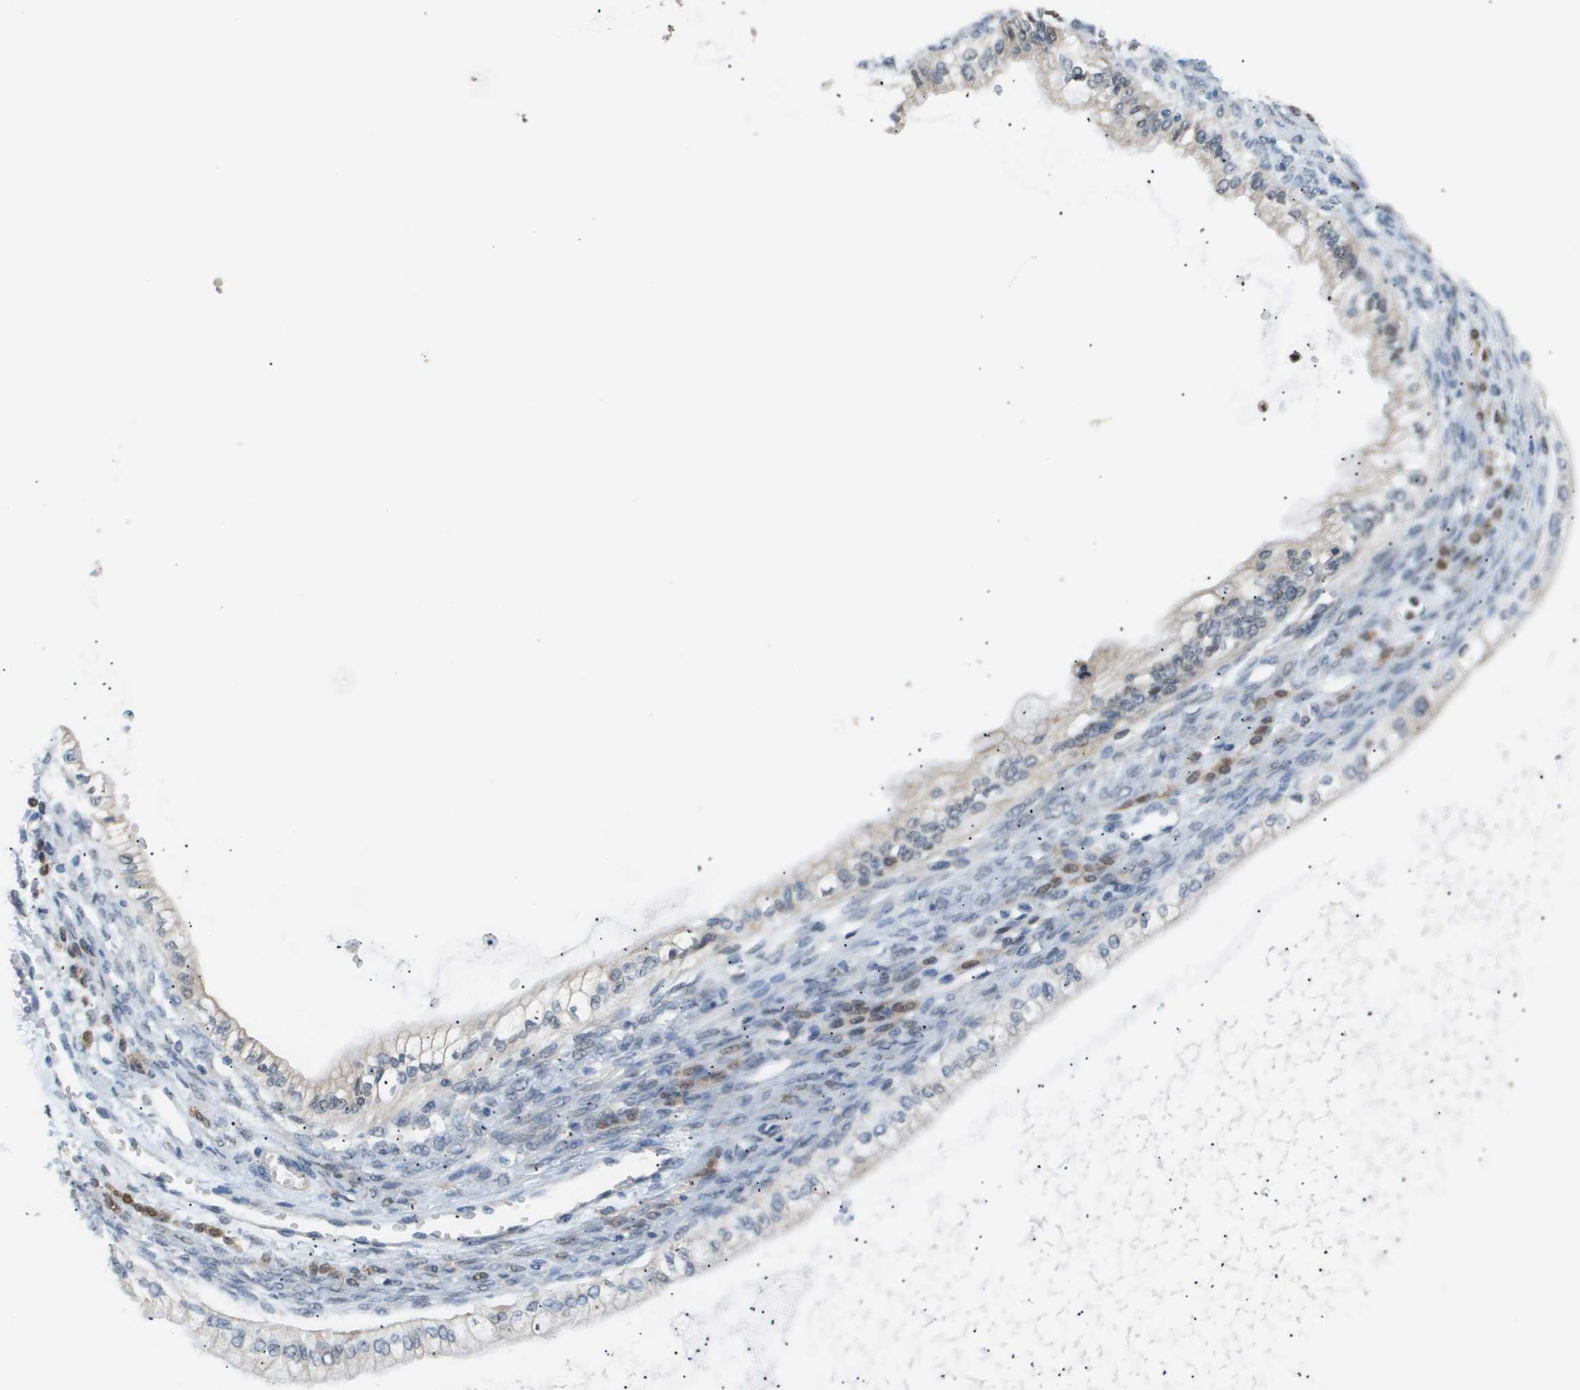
{"staining": {"intensity": "negative", "quantity": "none", "location": "none"}, "tissue": "ovarian cancer", "cell_type": "Tumor cells", "image_type": "cancer", "snomed": [{"axis": "morphology", "description": "Cystadenocarcinoma, mucinous, NOS"}, {"axis": "topography", "description": "Ovary"}], "caption": "This micrograph is of ovarian mucinous cystadenocarcinoma stained with immunohistochemistry to label a protein in brown with the nuclei are counter-stained blue. There is no expression in tumor cells. (DAB (3,3'-diaminobenzidine) immunohistochemistry, high magnification).", "gene": "AKR1A1", "patient": {"sex": "female", "age": 57}}